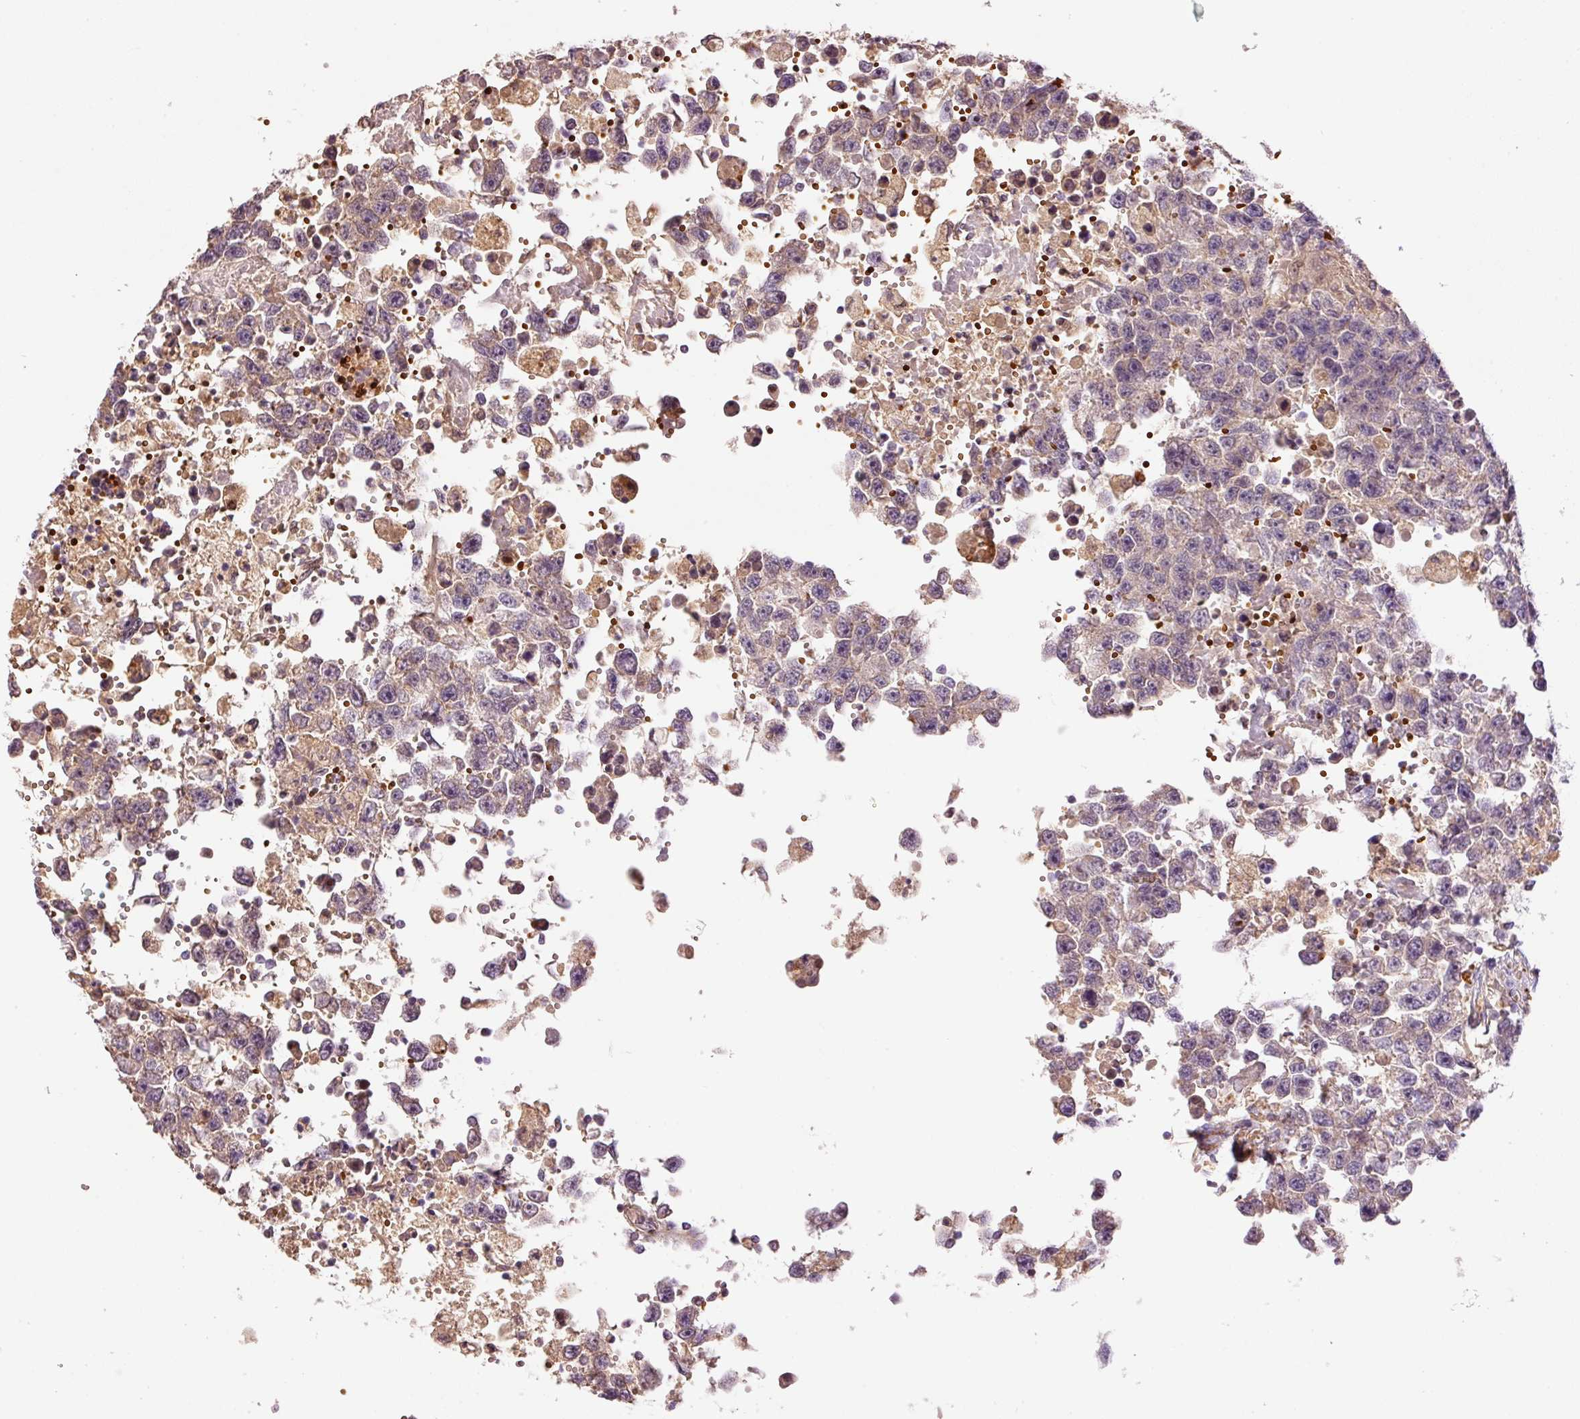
{"staining": {"intensity": "weak", "quantity": "25%-75%", "location": "cytoplasmic/membranous"}, "tissue": "testis cancer", "cell_type": "Tumor cells", "image_type": "cancer", "snomed": [{"axis": "morphology", "description": "Carcinoma, Embryonal, NOS"}, {"axis": "topography", "description": "Testis"}], "caption": "Immunohistochemical staining of human embryonal carcinoma (testis) displays low levels of weak cytoplasmic/membranous protein positivity in approximately 25%-75% of tumor cells.", "gene": "CMTM8", "patient": {"sex": "male", "age": 83}}